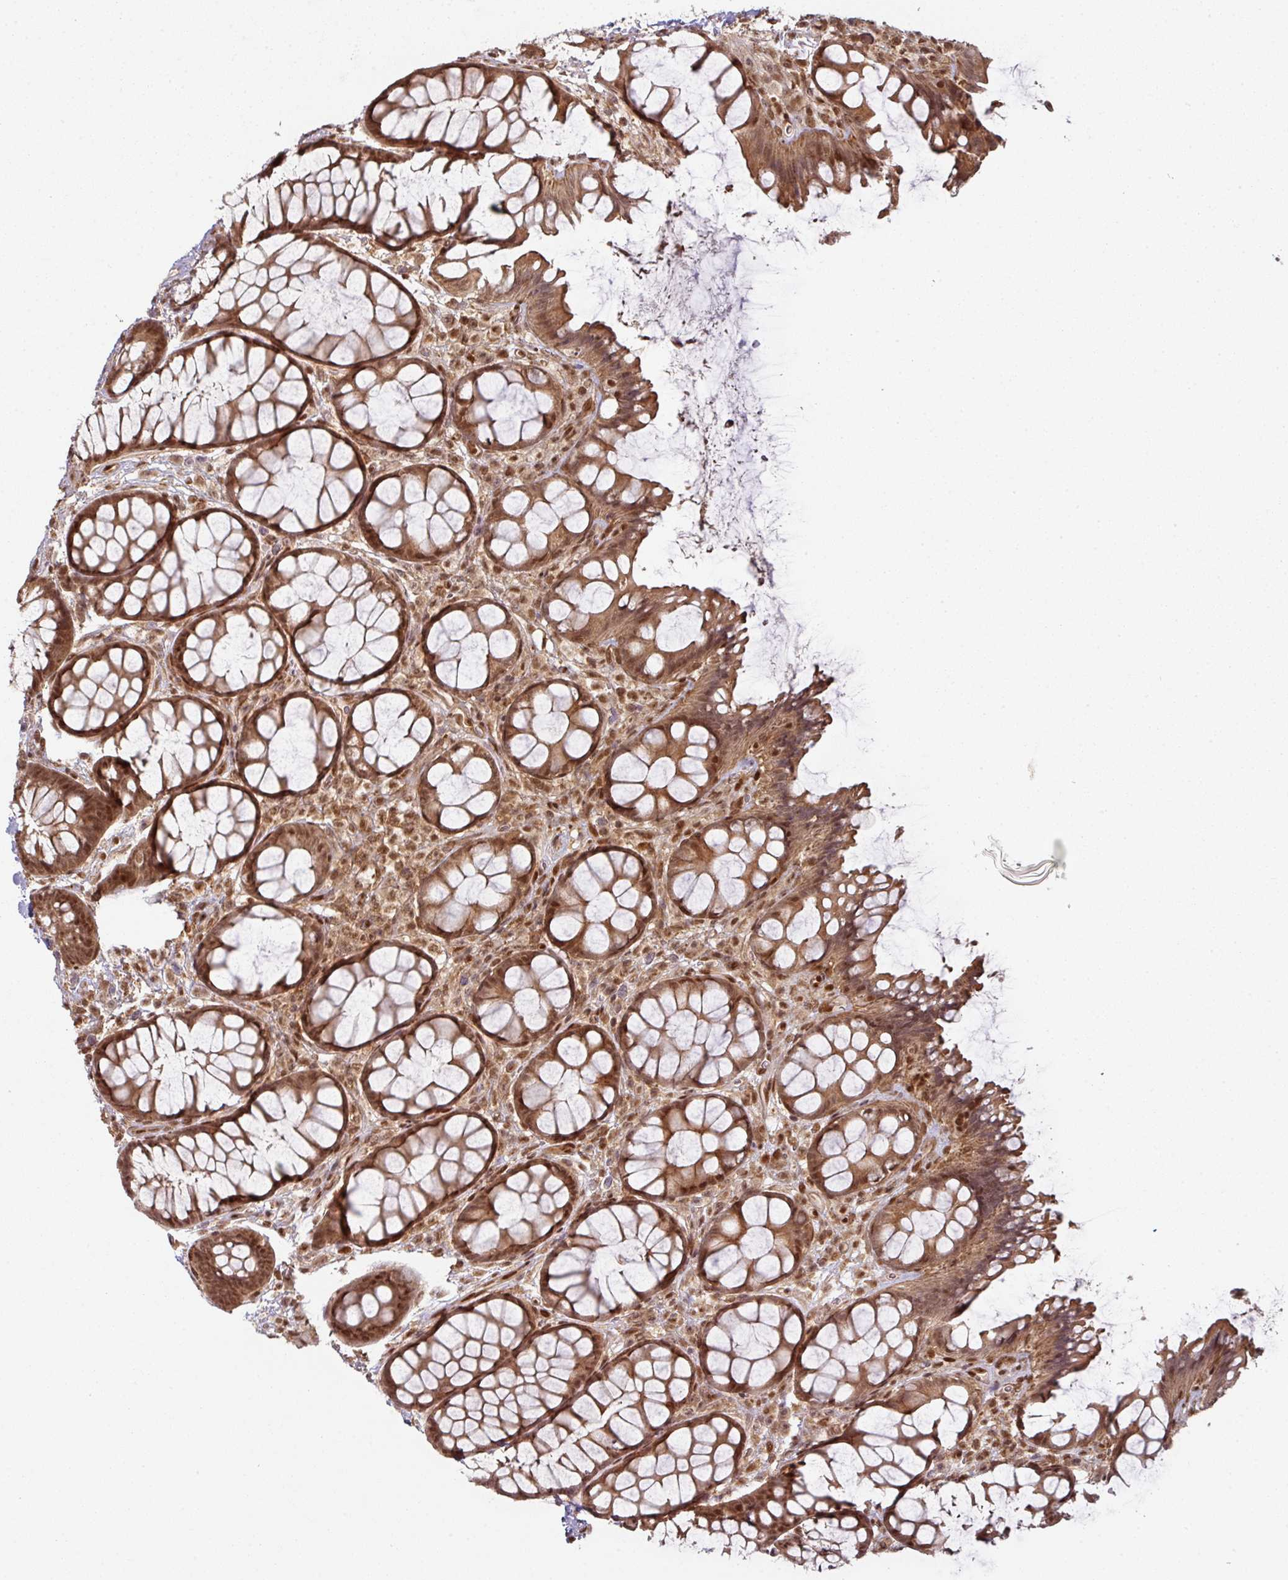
{"staining": {"intensity": "strong", "quantity": ">75%", "location": "cytoplasmic/membranous,nuclear"}, "tissue": "rectum", "cell_type": "Glandular cells", "image_type": "normal", "snomed": [{"axis": "morphology", "description": "Normal tissue, NOS"}, {"axis": "topography", "description": "Rectum"}], "caption": "Immunohistochemical staining of unremarkable human rectum displays strong cytoplasmic/membranous,nuclear protein positivity in approximately >75% of glandular cells. Immunohistochemistry (ihc) stains the protein of interest in brown and the nuclei are stained blue.", "gene": "SIK3", "patient": {"sex": "female", "age": 67}}